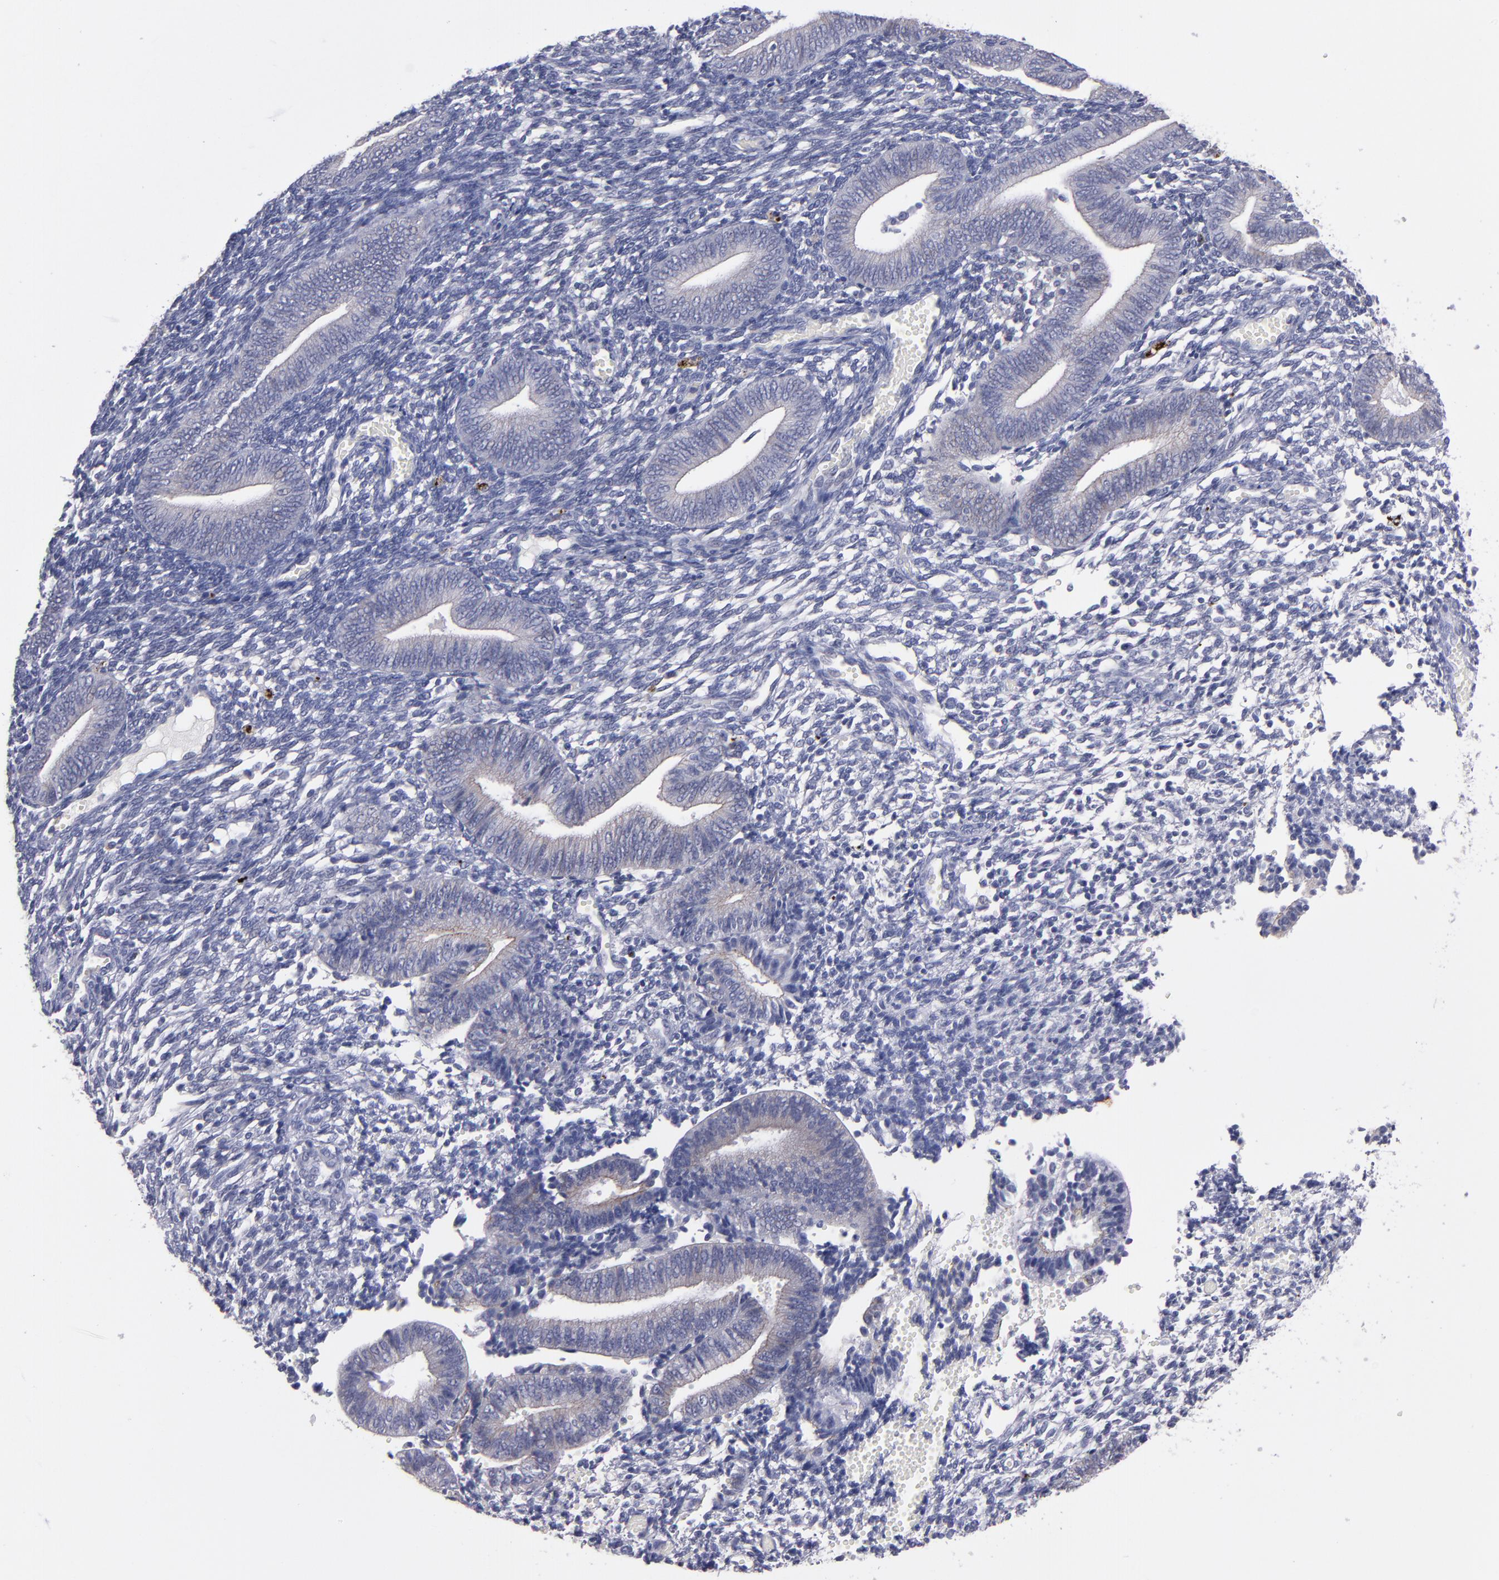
{"staining": {"intensity": "negative", "quantity": "none", "location": "none"}, "tissue": "endometrium", "cell_type": "Cells in endometrial stroma", "image_type": "normal", "snomed": [{"axis": "morphology", "description": "Normal tissue, NOS"}, {"axis": "topography", "description": "Uterus"}, {"axis": "topography", "description": "Endometrium"}], "caption": "Immunohistochemistry of benign human endometrium exhibits no expression in cells in endometrial stroma.", "gene": "CDH3", "patient": {"sex": "female", "age": 33}}